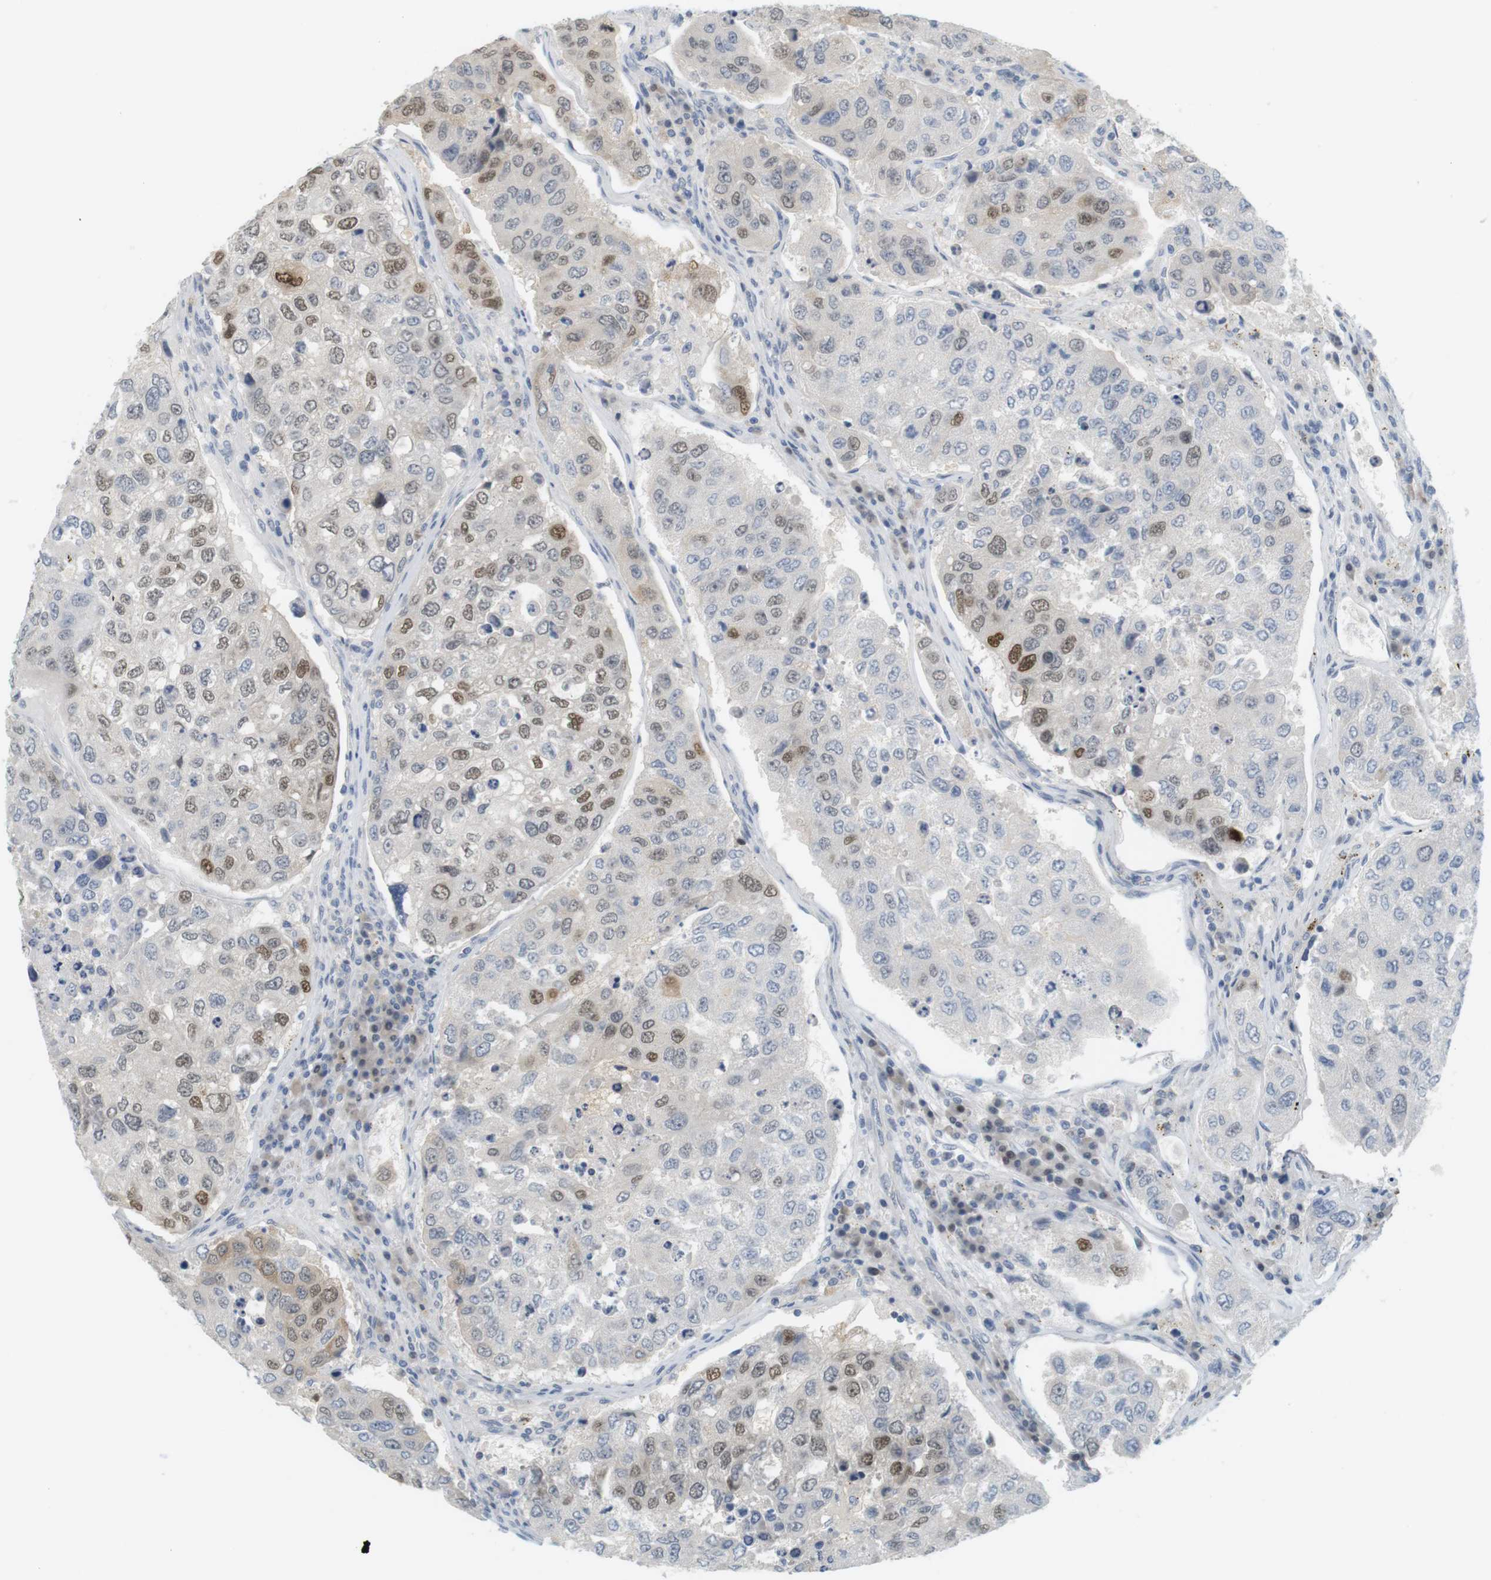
{"staining": {"intensity": "moderate", "quantity": "25%-75%", "location": "nuclear"}, "tissue": "urothelial cancer", "cell_type": "Tumor cells", "image_type": "cancer", "snomed": [{"axis": "morphology", "description": "Urothelial carcinoma, High grade"}, {"axis": "topography", "description": "Lymph node"}, {"axis": "topography", "description": "Urinary bladder"}], "caption": "Immunohistochemical staining of human high-grade urothelial carcinoma reveals medium levels of moderate nuclear protein staining in about 25%-75% of tumor cells.", "gene": "CREB3L2", "patient": {"sex": "male", "age": 51}}